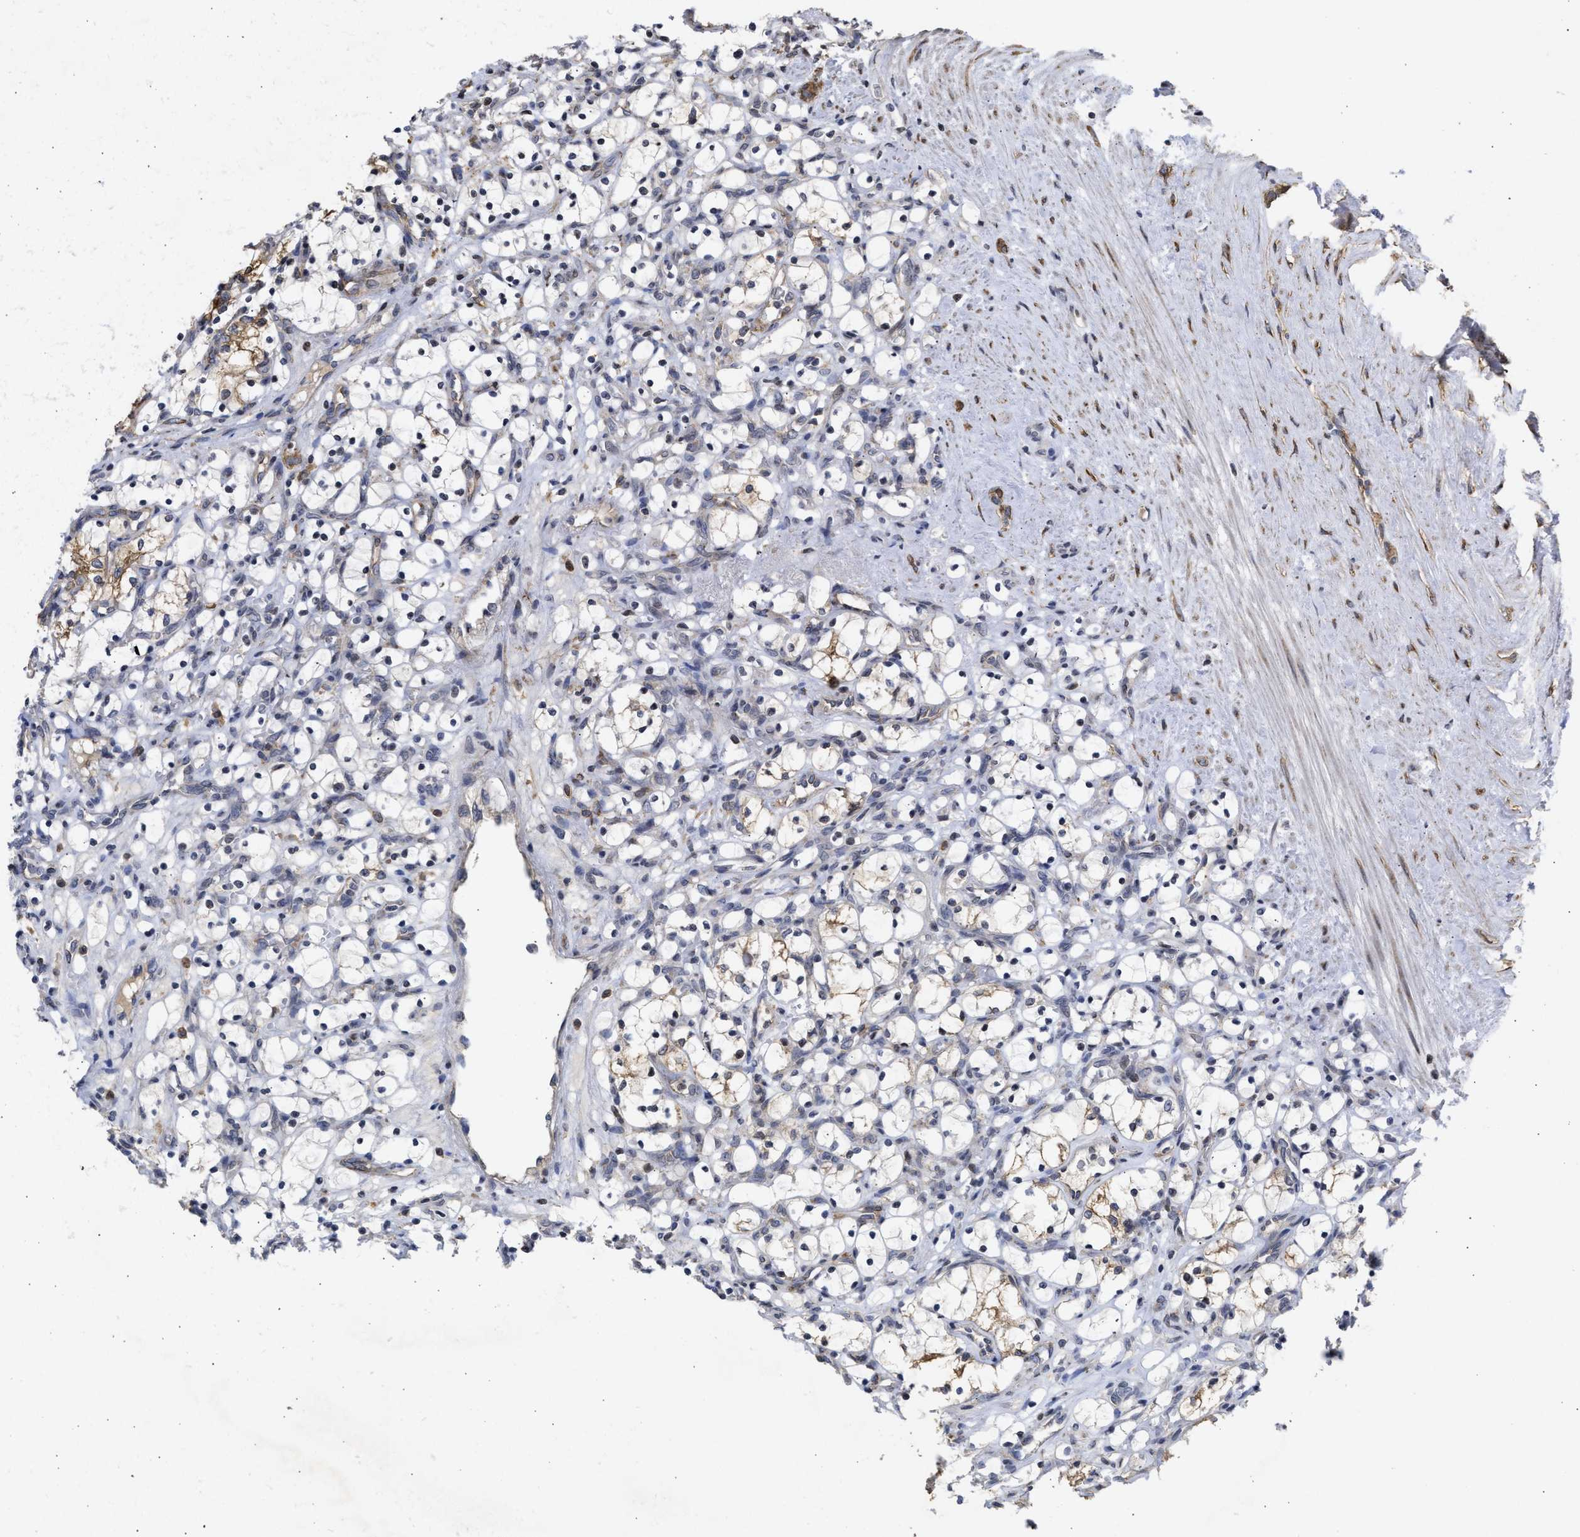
{"staining": {"intensity": "weak", "quantity": "<25%", "location": "cytoplasmic/membranous"}, "tissue": "renal cancer", "cell_type": "Tumor cells", "image_type": "cancer", "snomed": [{"axis": "morphology", "description": "Adenocarcinoma, NOS"}, {"axis": "topography", "description": "Kidney"}], "caption": "There is no significant expression in tumor cells of renal adenocarcinoma. (DAB (3,3'-diaminobenzidine) IHC, high magnification).", "gene": "ENSG00000142539", "patient": {"sex": "female", "age": 69}}